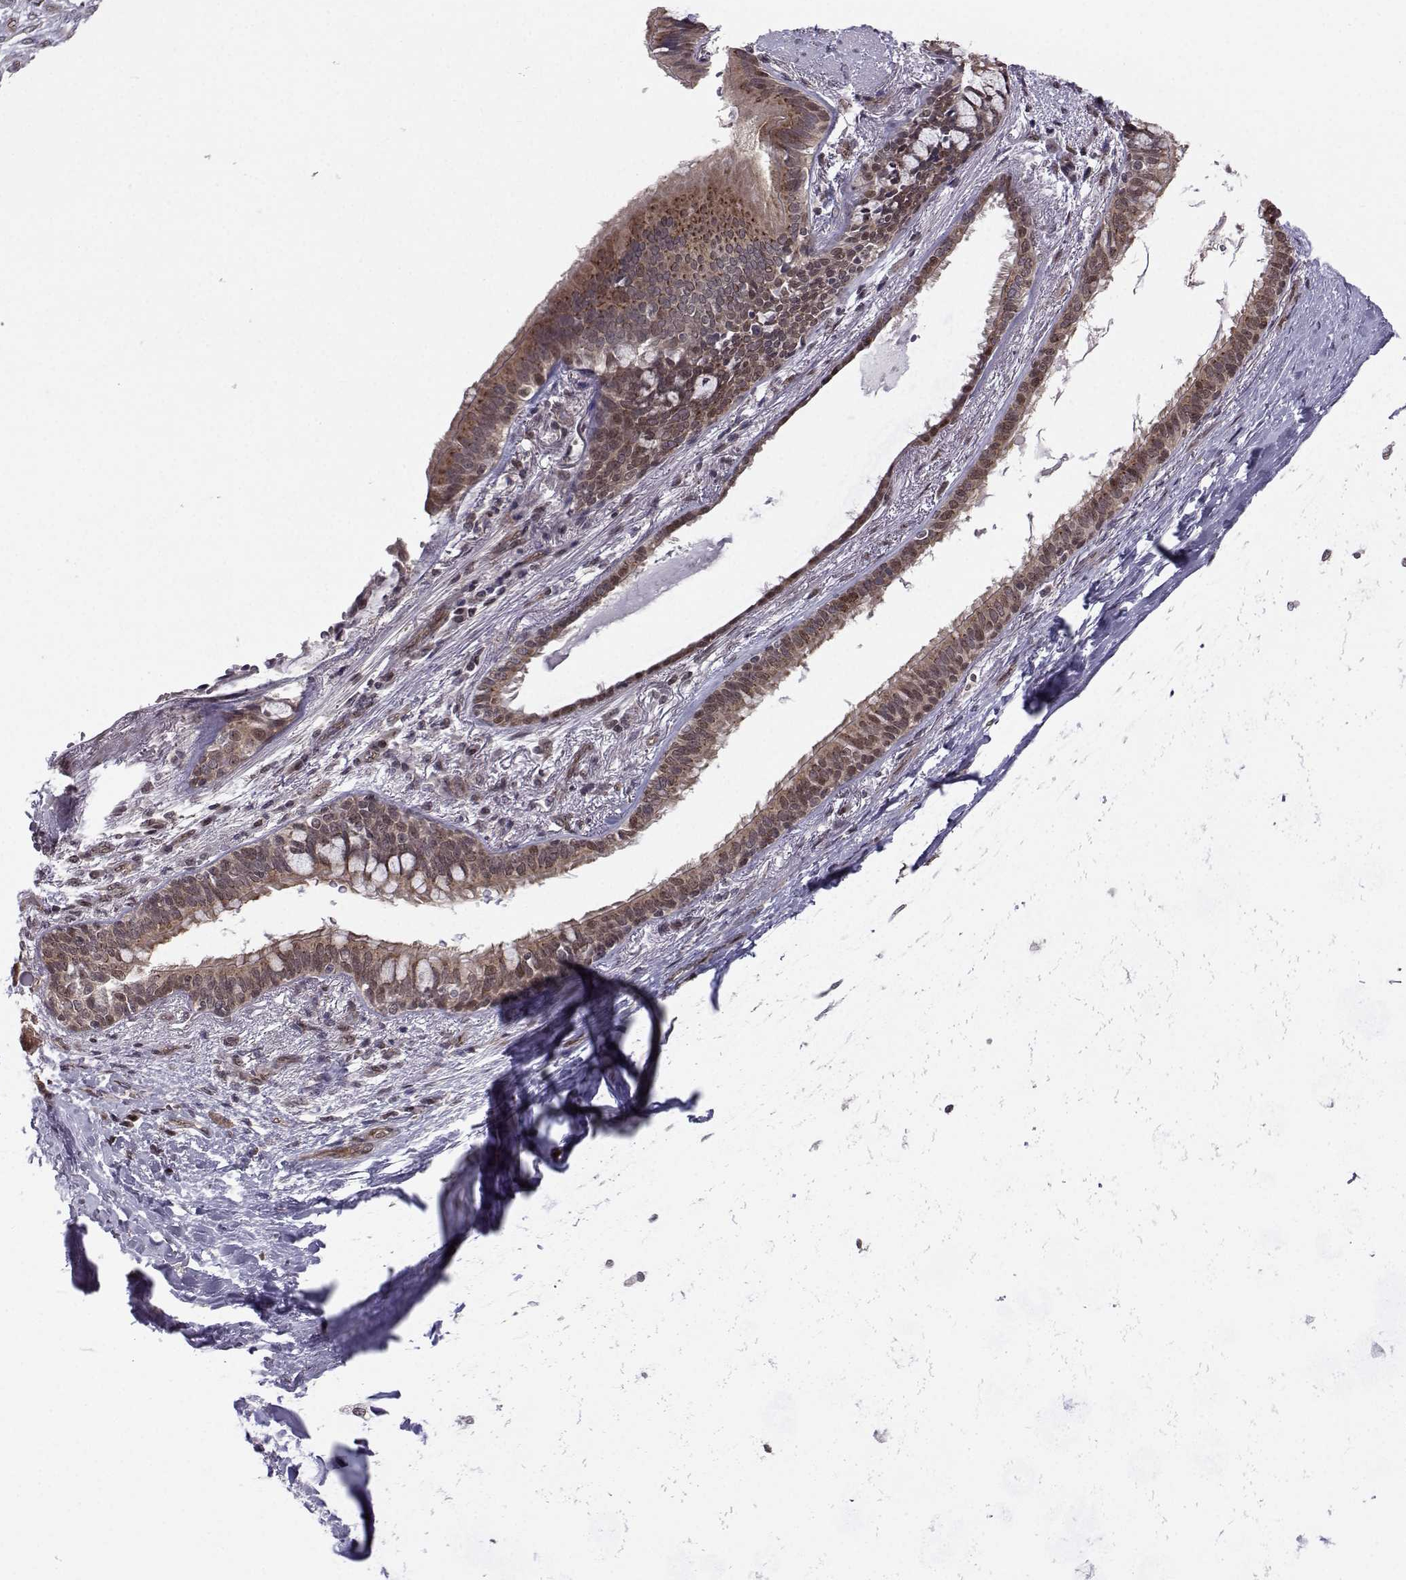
{"staining": {"intensity": "strong", "quantity": "25%-75%", "location": "cytoplasmic/membranous,nuclear"}, "tissue": "bronchus", "cell_type": "Respiratory epithelial cells", "image_type": "normal", "snomed": [{"axis": "morphology", "description": "Normal tissue, NOS"}, {"axis": "morphology", "description": "Squamous cell carcinoma, NOS"}, {"axis": "topography", "description": "Bronchus"}, {"axis": "topography", "description": "Lung"}], "caption": "Approximately 25%-75% of respiratory epithelial cells in normal human bronchus display strong cytoplasmic/membranous,nuclear protein positivity as visualized by brown immunohistochemical staining.", "gene": "PKN2", "patient": {"sex": "male", "age": 69}}